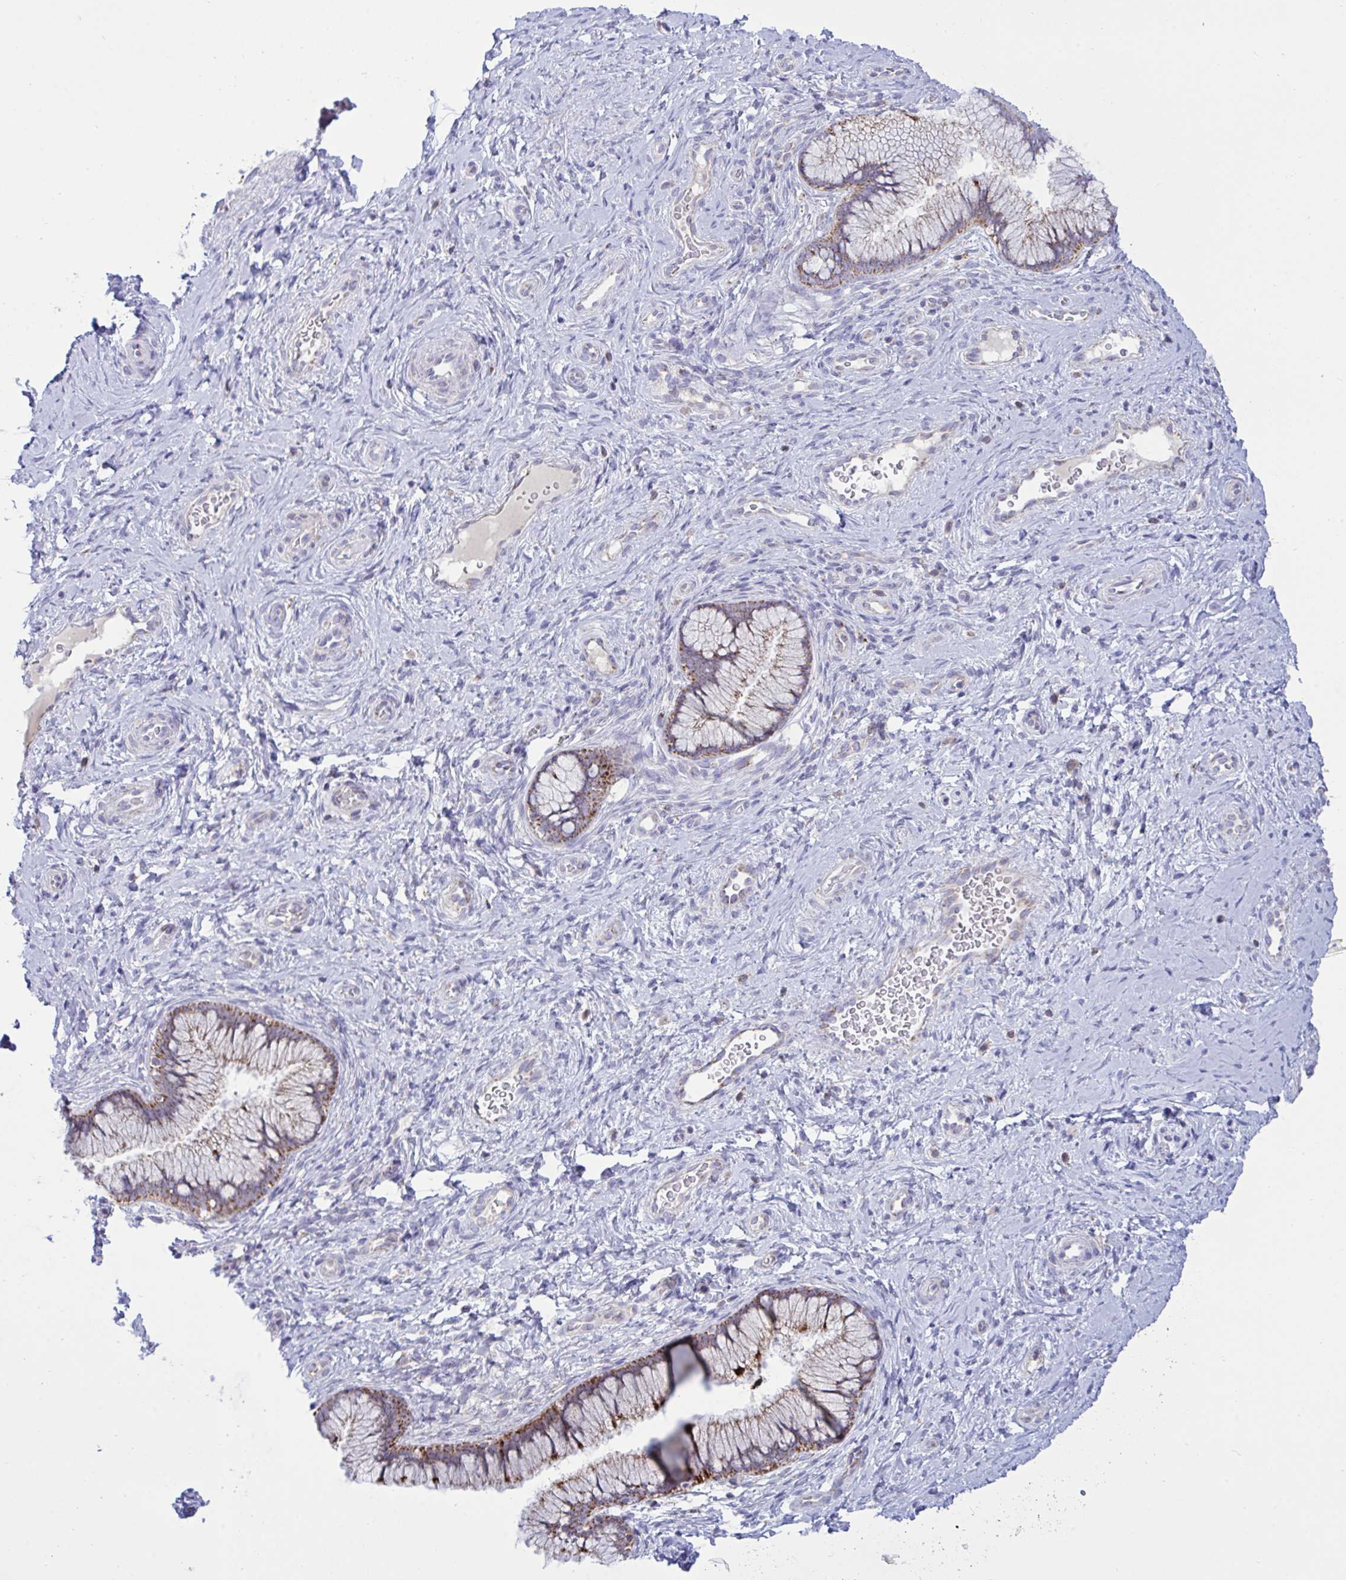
{"staining": {"intensity": "weak", "quantity": "25%-75%", "location": "cytoplasmic/membranous"}, "tissue": "cervix", "cell_type": "Glandular cells", "image_type": "normal", "snomed": [{"axis": "morphology", "description": "Normal tissue, NOS"}, {"axis": "topography", "description": "Cervix"}], "caption": "An image showing weak cytoplasmic/membranous expression in about 25%-75% of glandular cells in benign cervix, as visualized by brown immunohistochemical staining.", "gene": "HSPE1", "patient": {"sex": "female", "age": 34}}